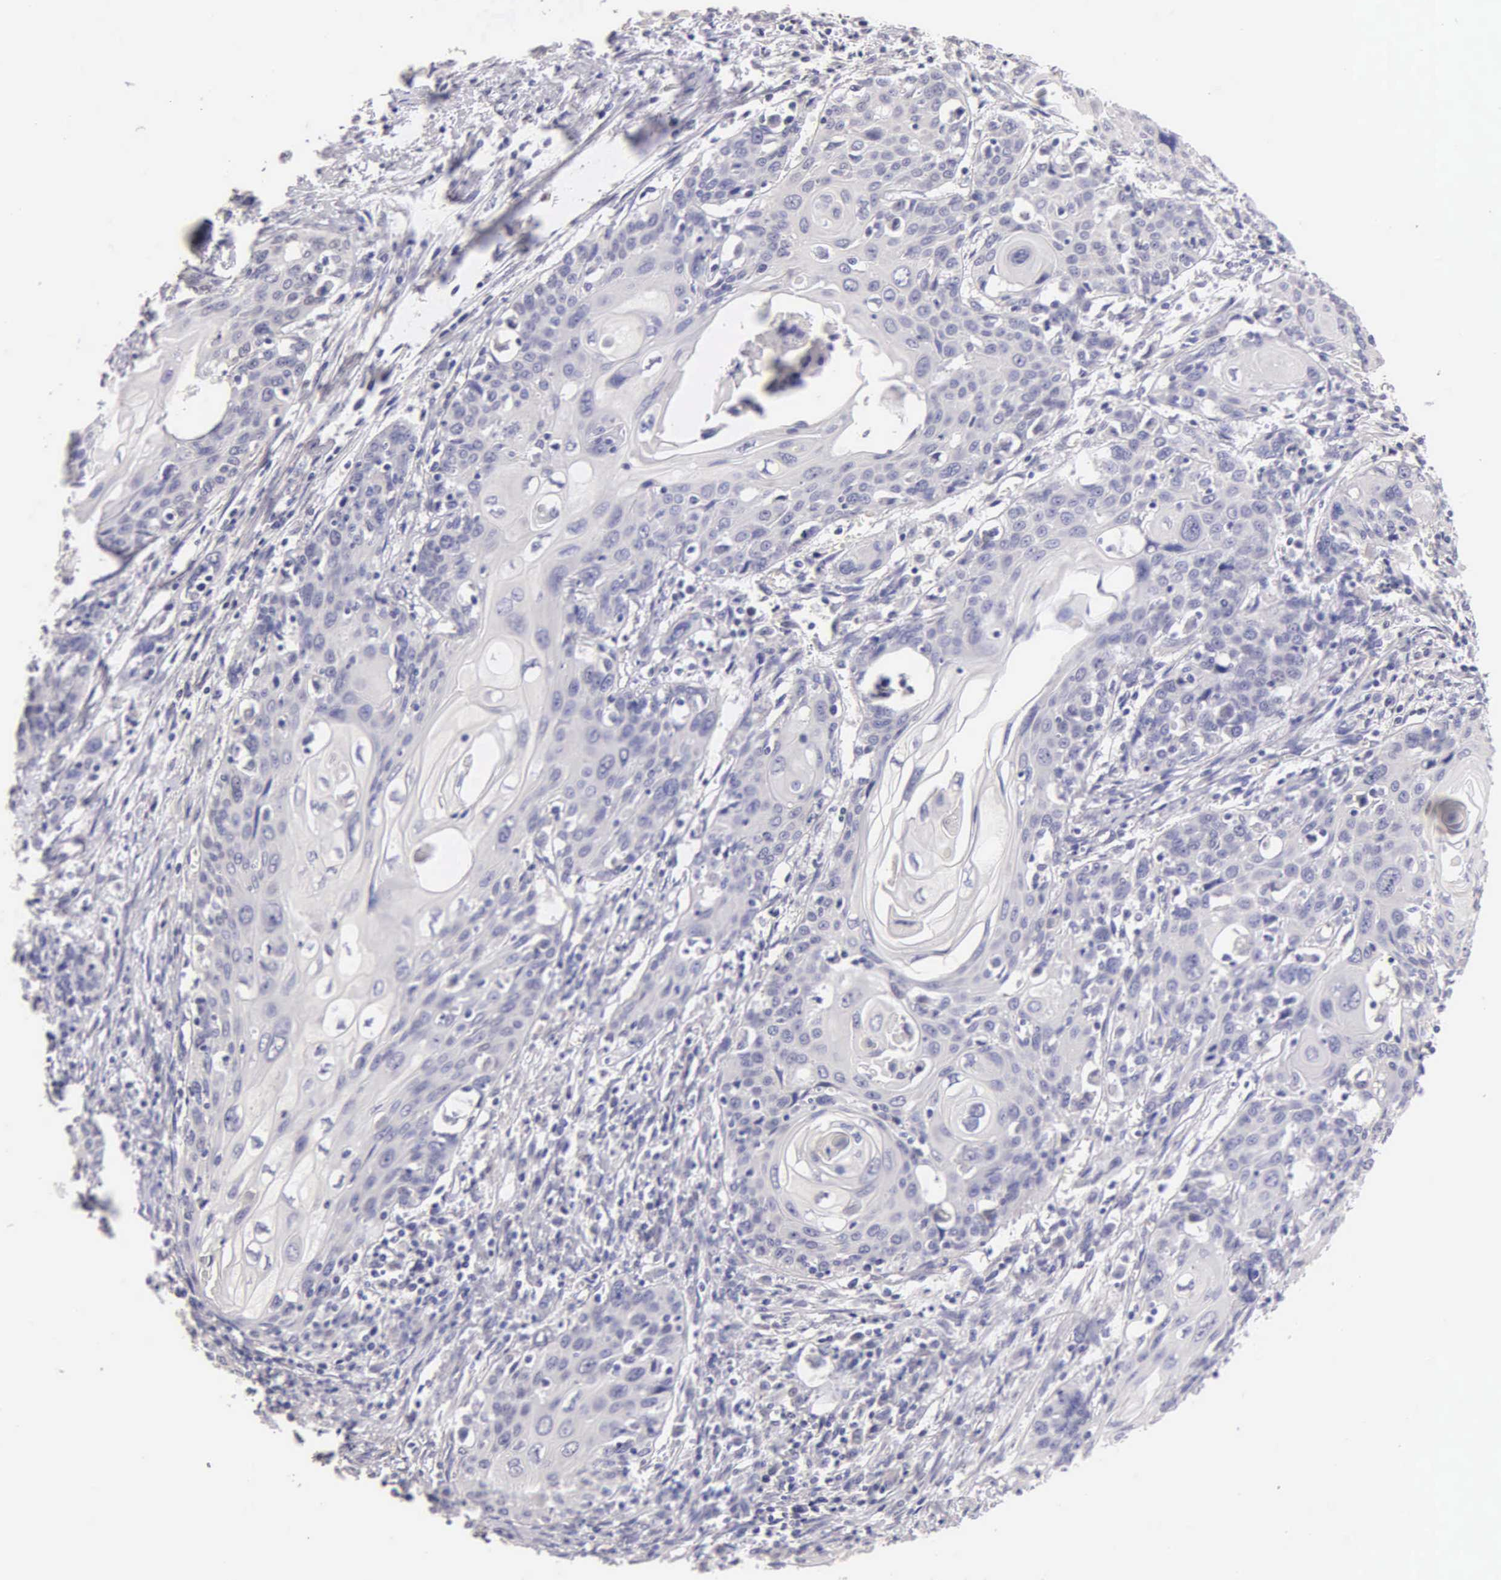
{"staining": {"intensity": "negative", "quantity": "none", "location": "none"}, "tissue": "cervical cancer", "cell_type": "Tumor cells", "image_type": "cancer", "snomed": [{"axis": "morphology", "description": "Squamous cell carcinoma, NOS"}, {"axis": "topography", "description": "Cervix"}], "caption": "Histopathology image shows no protein positivity in tumor cells of cervical cancer (squamous cell carcinoma) tissue. (Brightfield microscopy of DAB IHC at high magnification).", "gene": "ESR1", "patient": {"sex": "female", "age": 54}}